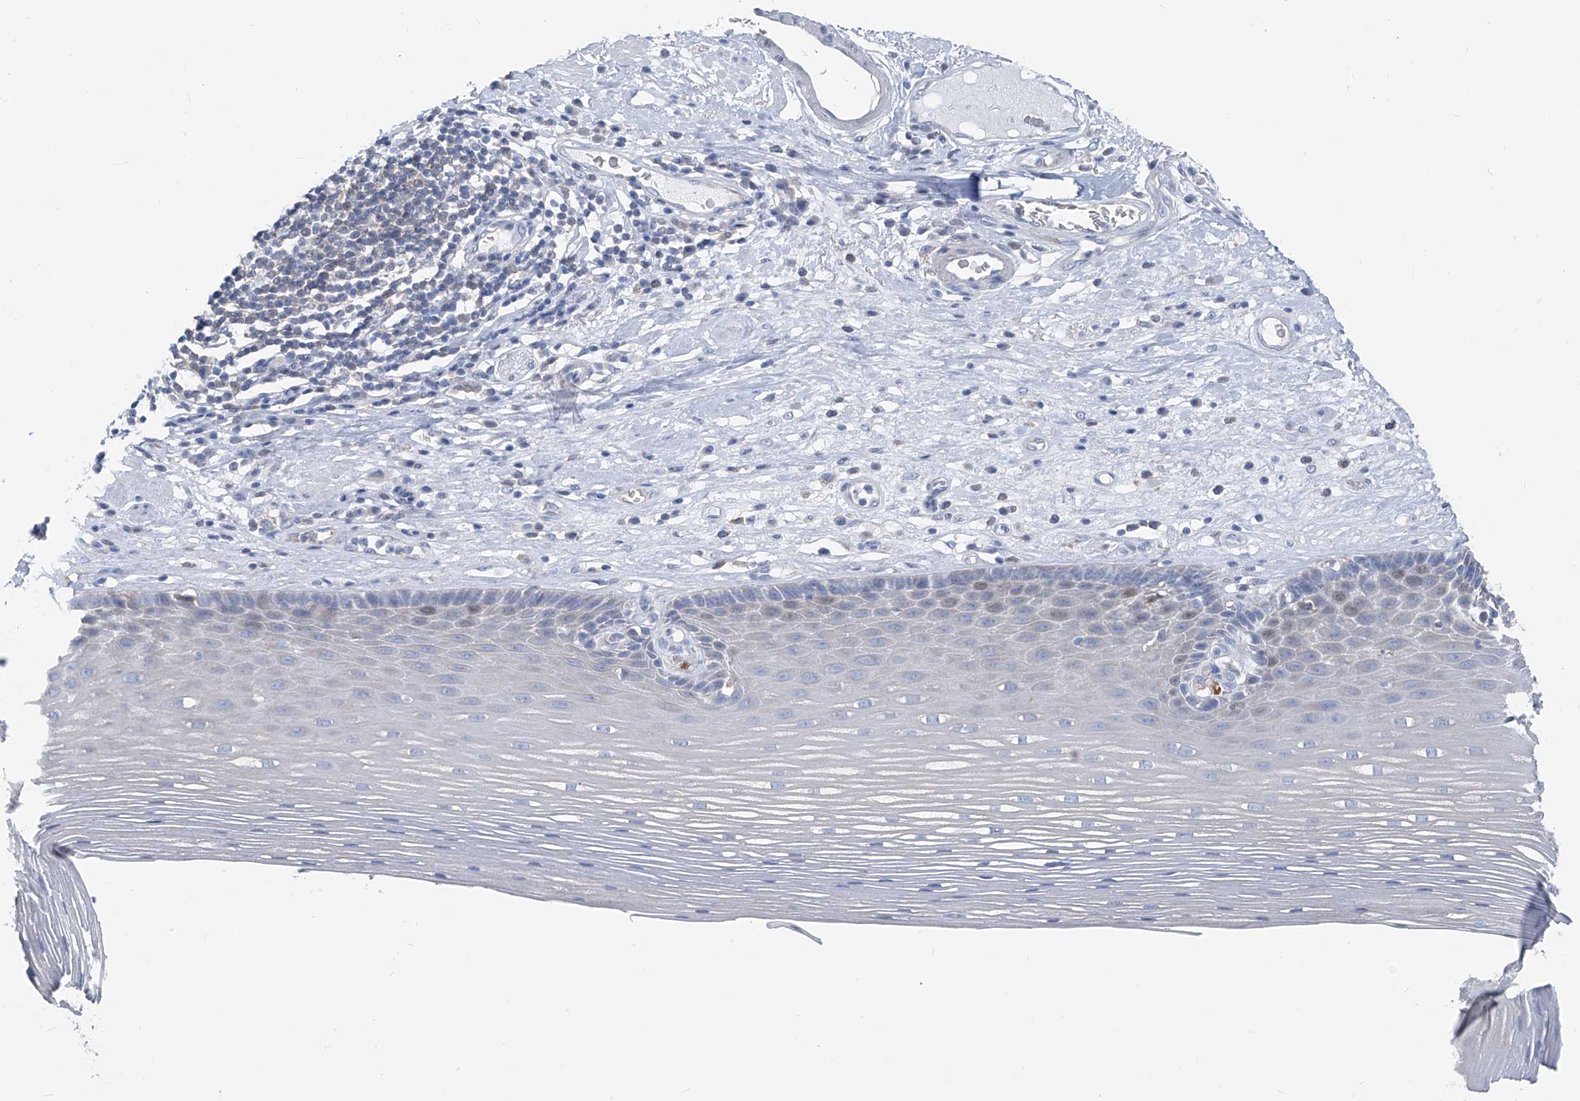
{"staining": {"intensity": "negative", "quantity": "none", "location": "none"}, "tissue": "esophagus", "cell_type": "Squamous epithelial cells", "image_type": "normal", "snomed": [{"axis": "morphology", "description": "Normal tissue, NOS"}, {"axis": "topography", "description": "Esophagus"}], "caption": "Immunohistochemistry histopathology image of benign esophagus: human esophagus stained with DAB (3,3'-diaminobenzidine) displays no significant protein staining in squamous epithelial cells. (DAB (3,3'-diaminobenzidine) immunohistochemistry with hematoxylin counter stain).", "gene": "FGD2", "patient": {"sex": "male", "age": 62}}